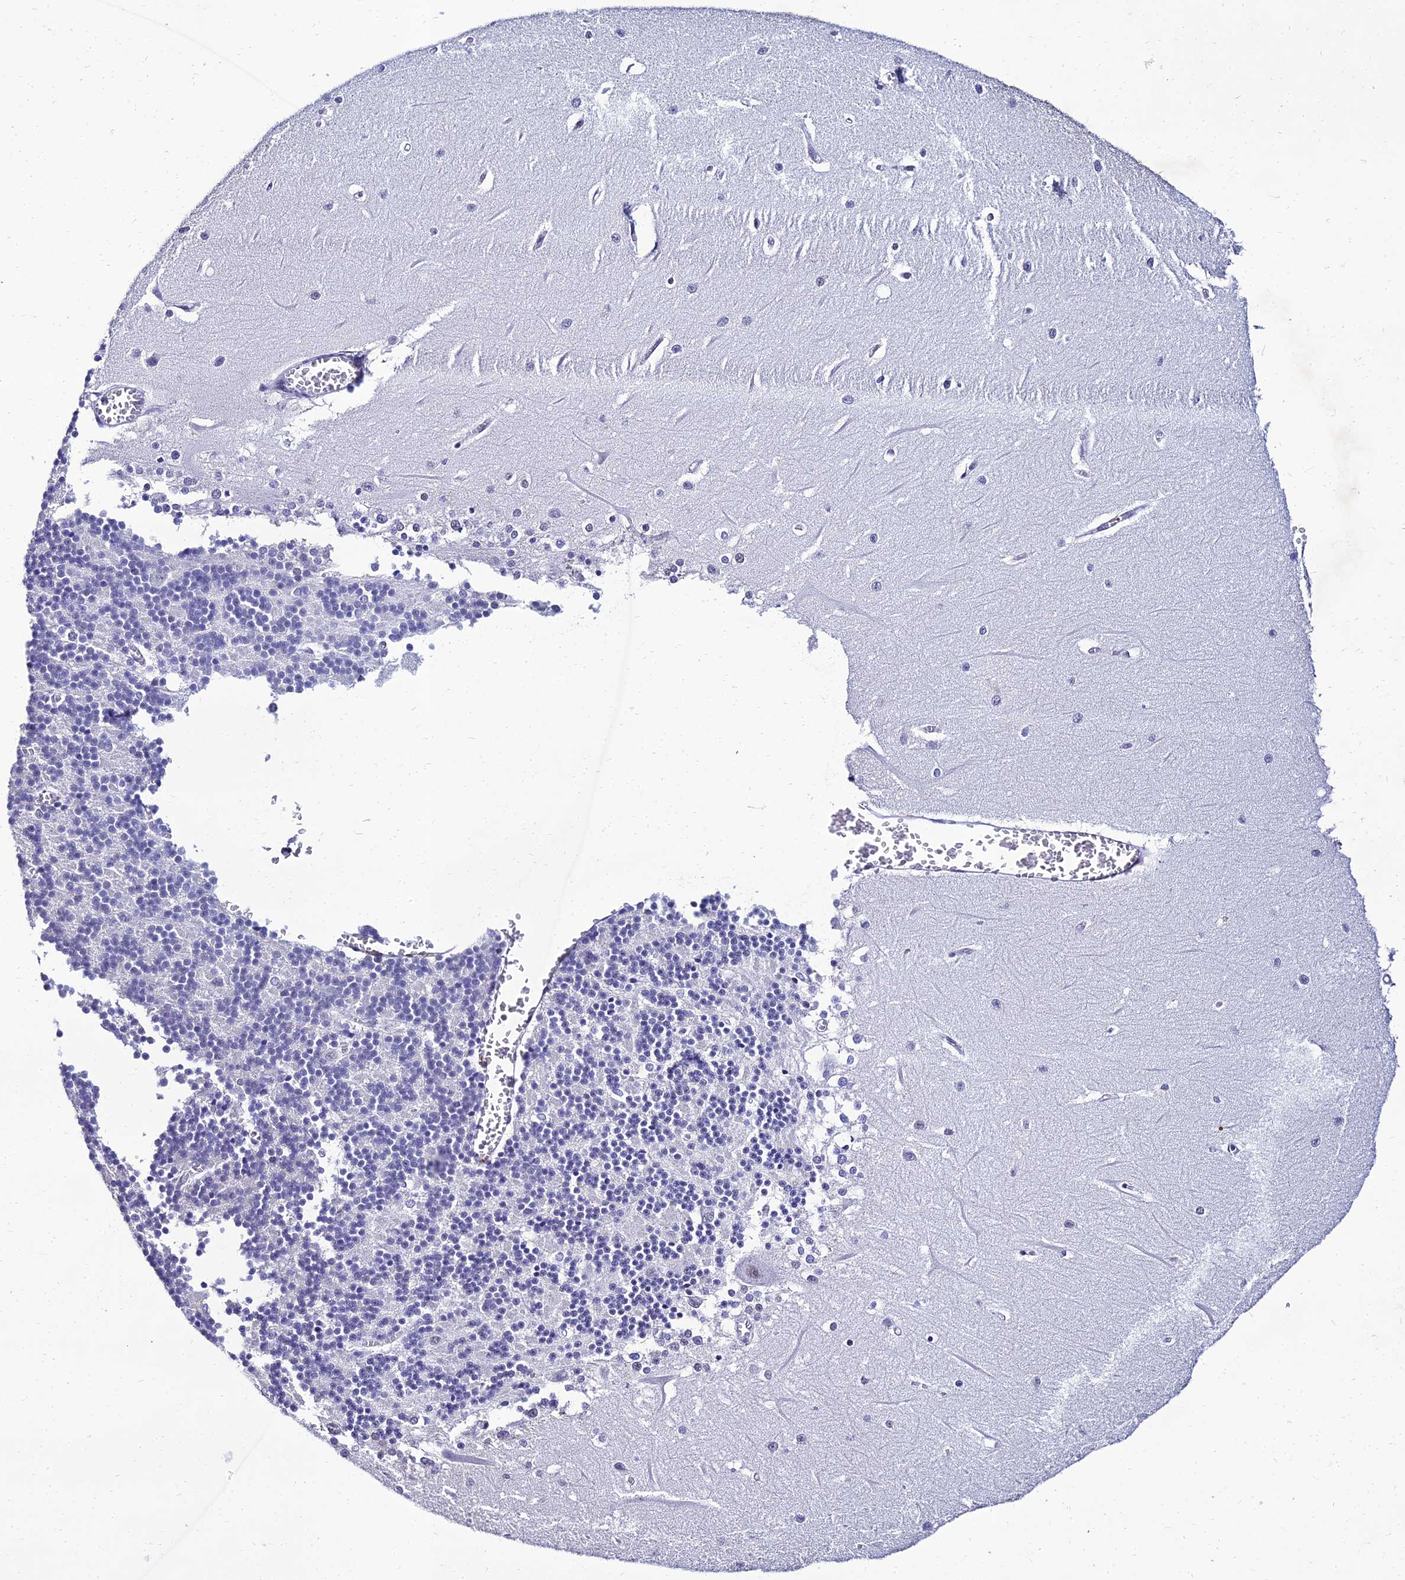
{"staining": {"intensity": "negative", "quantity": "none", "location": "none"}, "tissue": "cerebellum", "cell_type": "Cells in granular layer", "image_type": "normal", "snomed": [{"axis": "morphology", "description": "Normal tissue, NOS"}, {"axis": "topography", "description": "Cerebellum"}], "caption": "Immunohistochemical staining of benign human cerebellum exhibits no significant positivity in cells in granular layer.", "gene": "PPP4R2", "patient": {"sex": "male", "age": 37}}